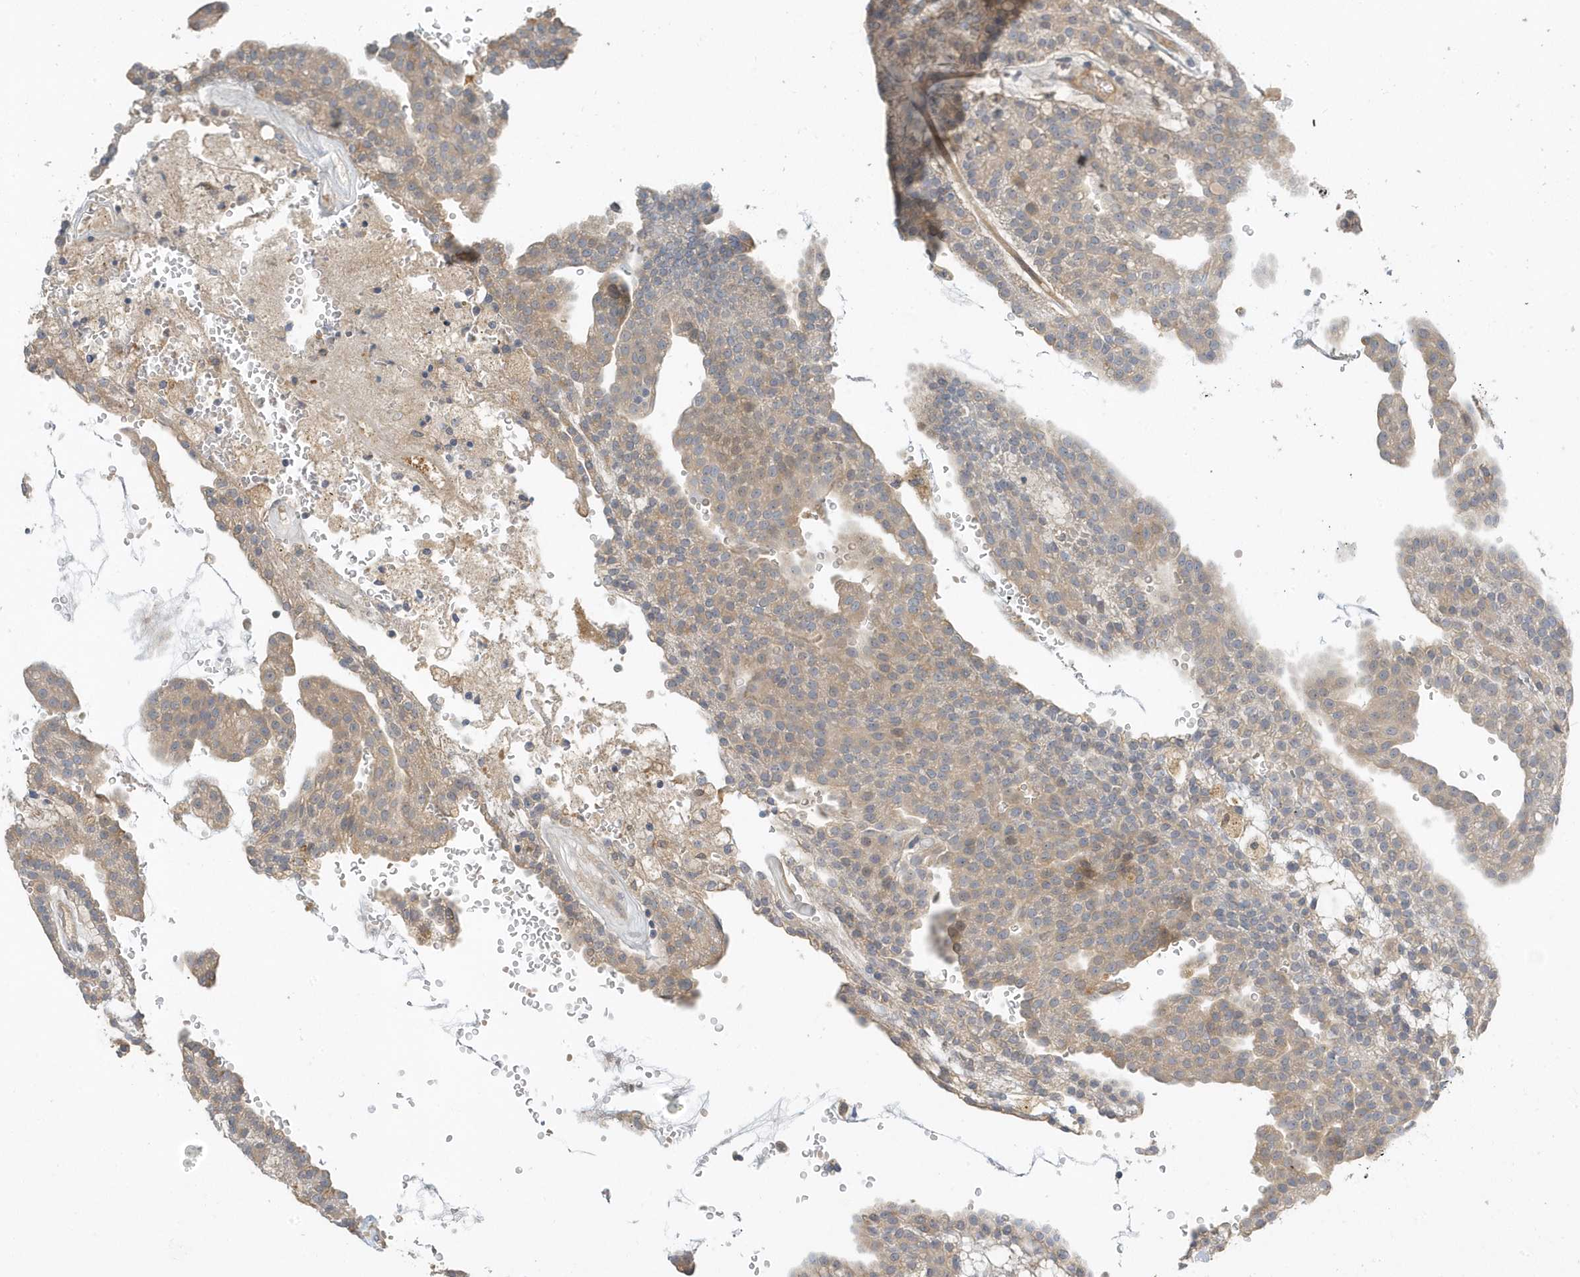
{"staining": {"intensity": "weak", "quantity": "25%-75%", "location": "cytoplasmic/membranous"}, "tissue": "renal cancer", "cell_type": "Tumor cells", "image_type": "cancer", "snomed": [{"axis": "morphology", "description": "Adenocarcinoma, NOS"}, {"axis": "topography", "description": "Kidney"}], "caption": "Human adenocarcinoma (renal) stained with a protein marker exhibits weak staining in tumor cells.", "gene": "USP53", "patient": {"sex": "male", "age": 63}}